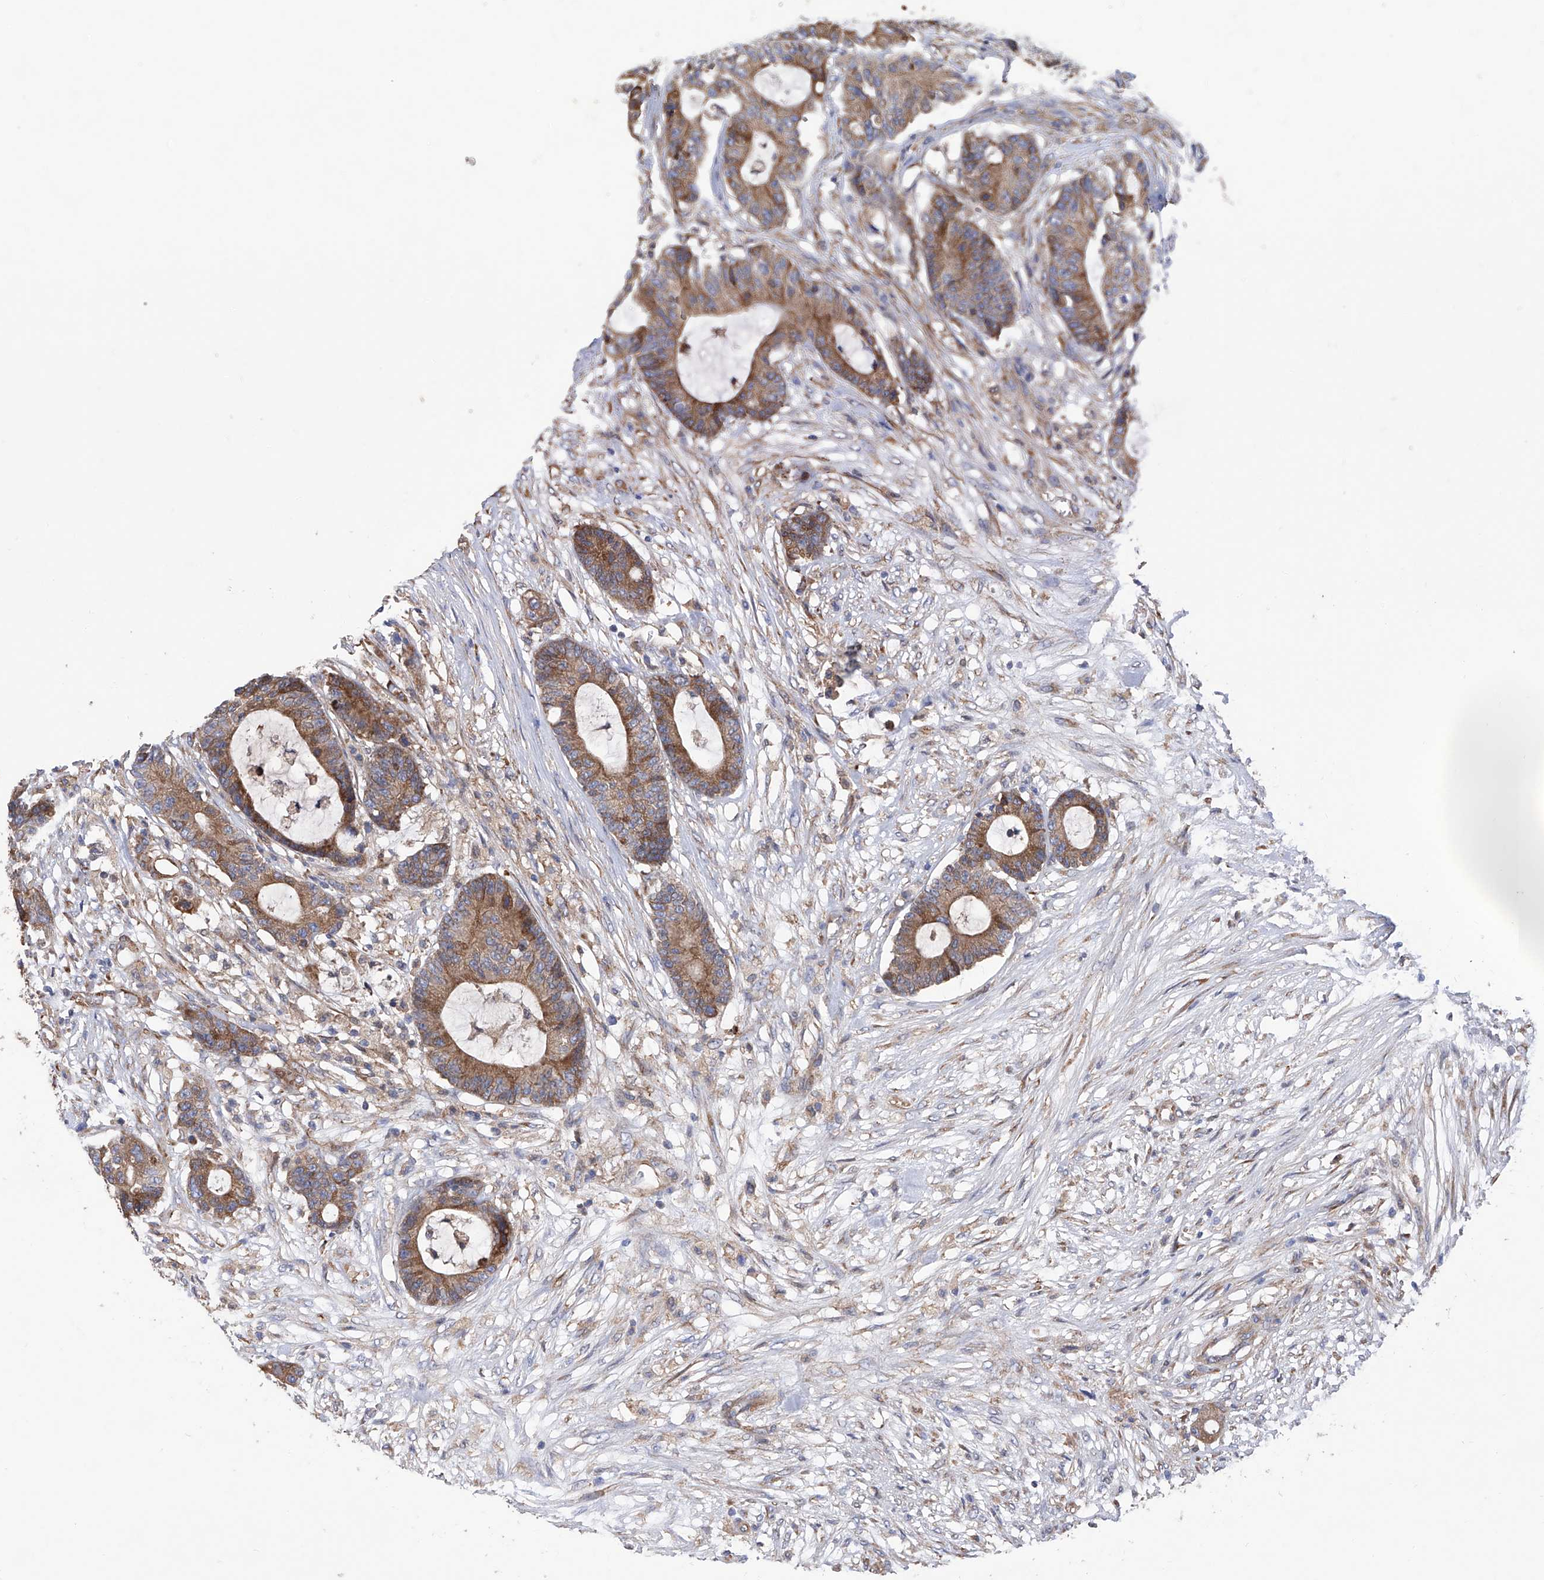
{"staining": {"intensity": "moderate", "quantity": ">75%", "location": "cytoplasmic/membranous"}, "tissue": "colorectal cancer", "cell_type": "Tumor cells", "image_type": "cancer", "snomed": [{"axis": "morphology", "description": "Adenocarcinoma, NOS"}, {"axis": "topography", "description": "Colon"}], "caption": "Immunohistochemical staining of colorectal cancer displays medium levels of moderate cytoplasmic/membranous protein expression in approximately >75% of tumor cells. (DAB (3,3'-diaminobenzidine) IHC, brown staining for protein, blue staining for nuclei).", "gene": "INPP5B", "patient": {"sex": "female", "age": 84}}